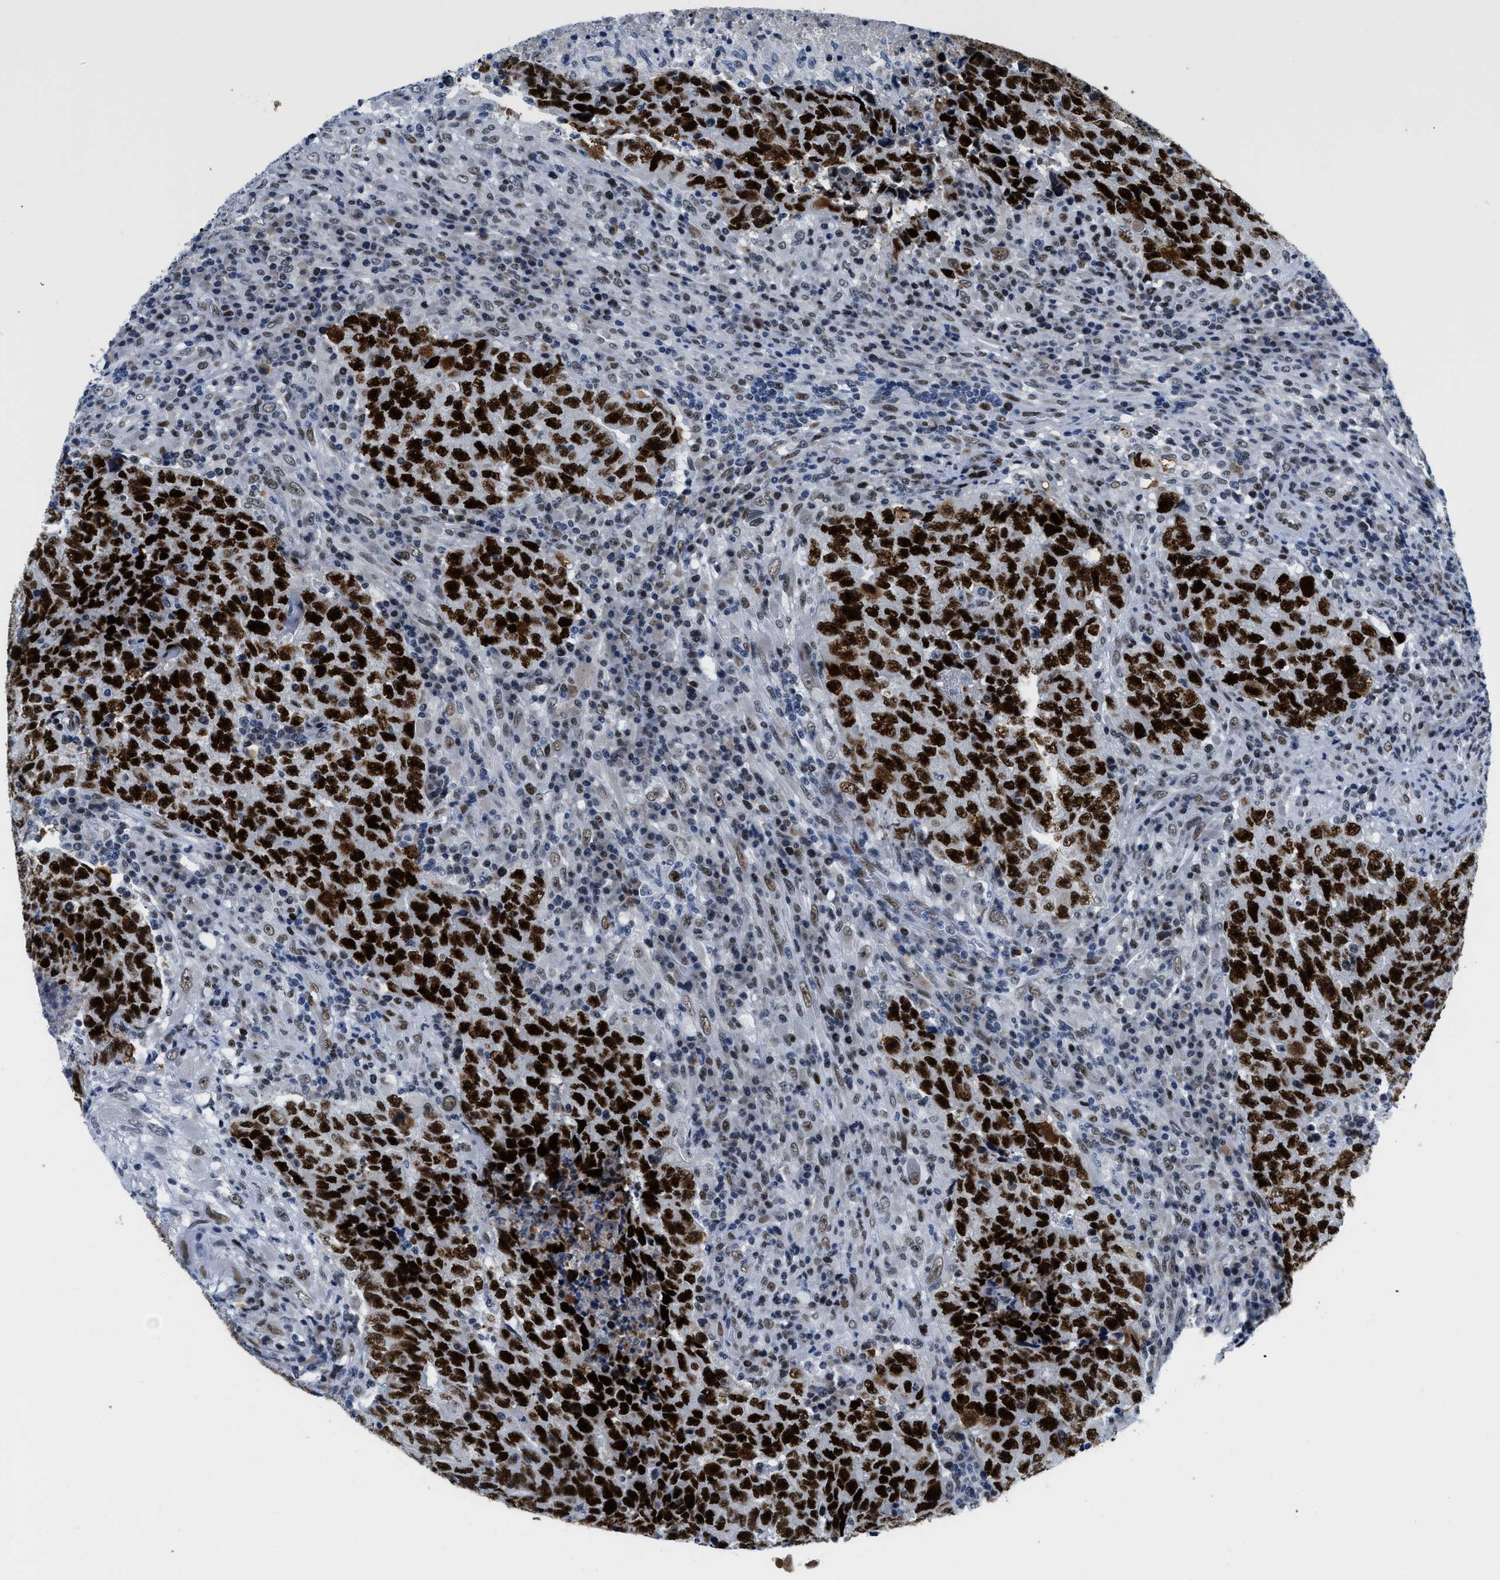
{"staining": {"intensity": "strong", "quantity": ">75%", "location": "nuclear"}, "tissue": "testis cancer", "cell_type": "Tumor cells", "image_type": "cancer", "snomed": [{"axis": "morphology", "description": "Necrosis, NOS"}, {"axis": "morphology", "description": "Carcinoma, Embryonal, NOS"}, {"axis": "topography", "description": "Testis"}], "caption": "This is an image of immunohistochemistry (IHC) staining of testis embryonal carcinoma, which shows strong expression in the nuclear of tumor cells.", "gene": "SMARCAD1", "patient": {"sex": "male", "age": 19}}